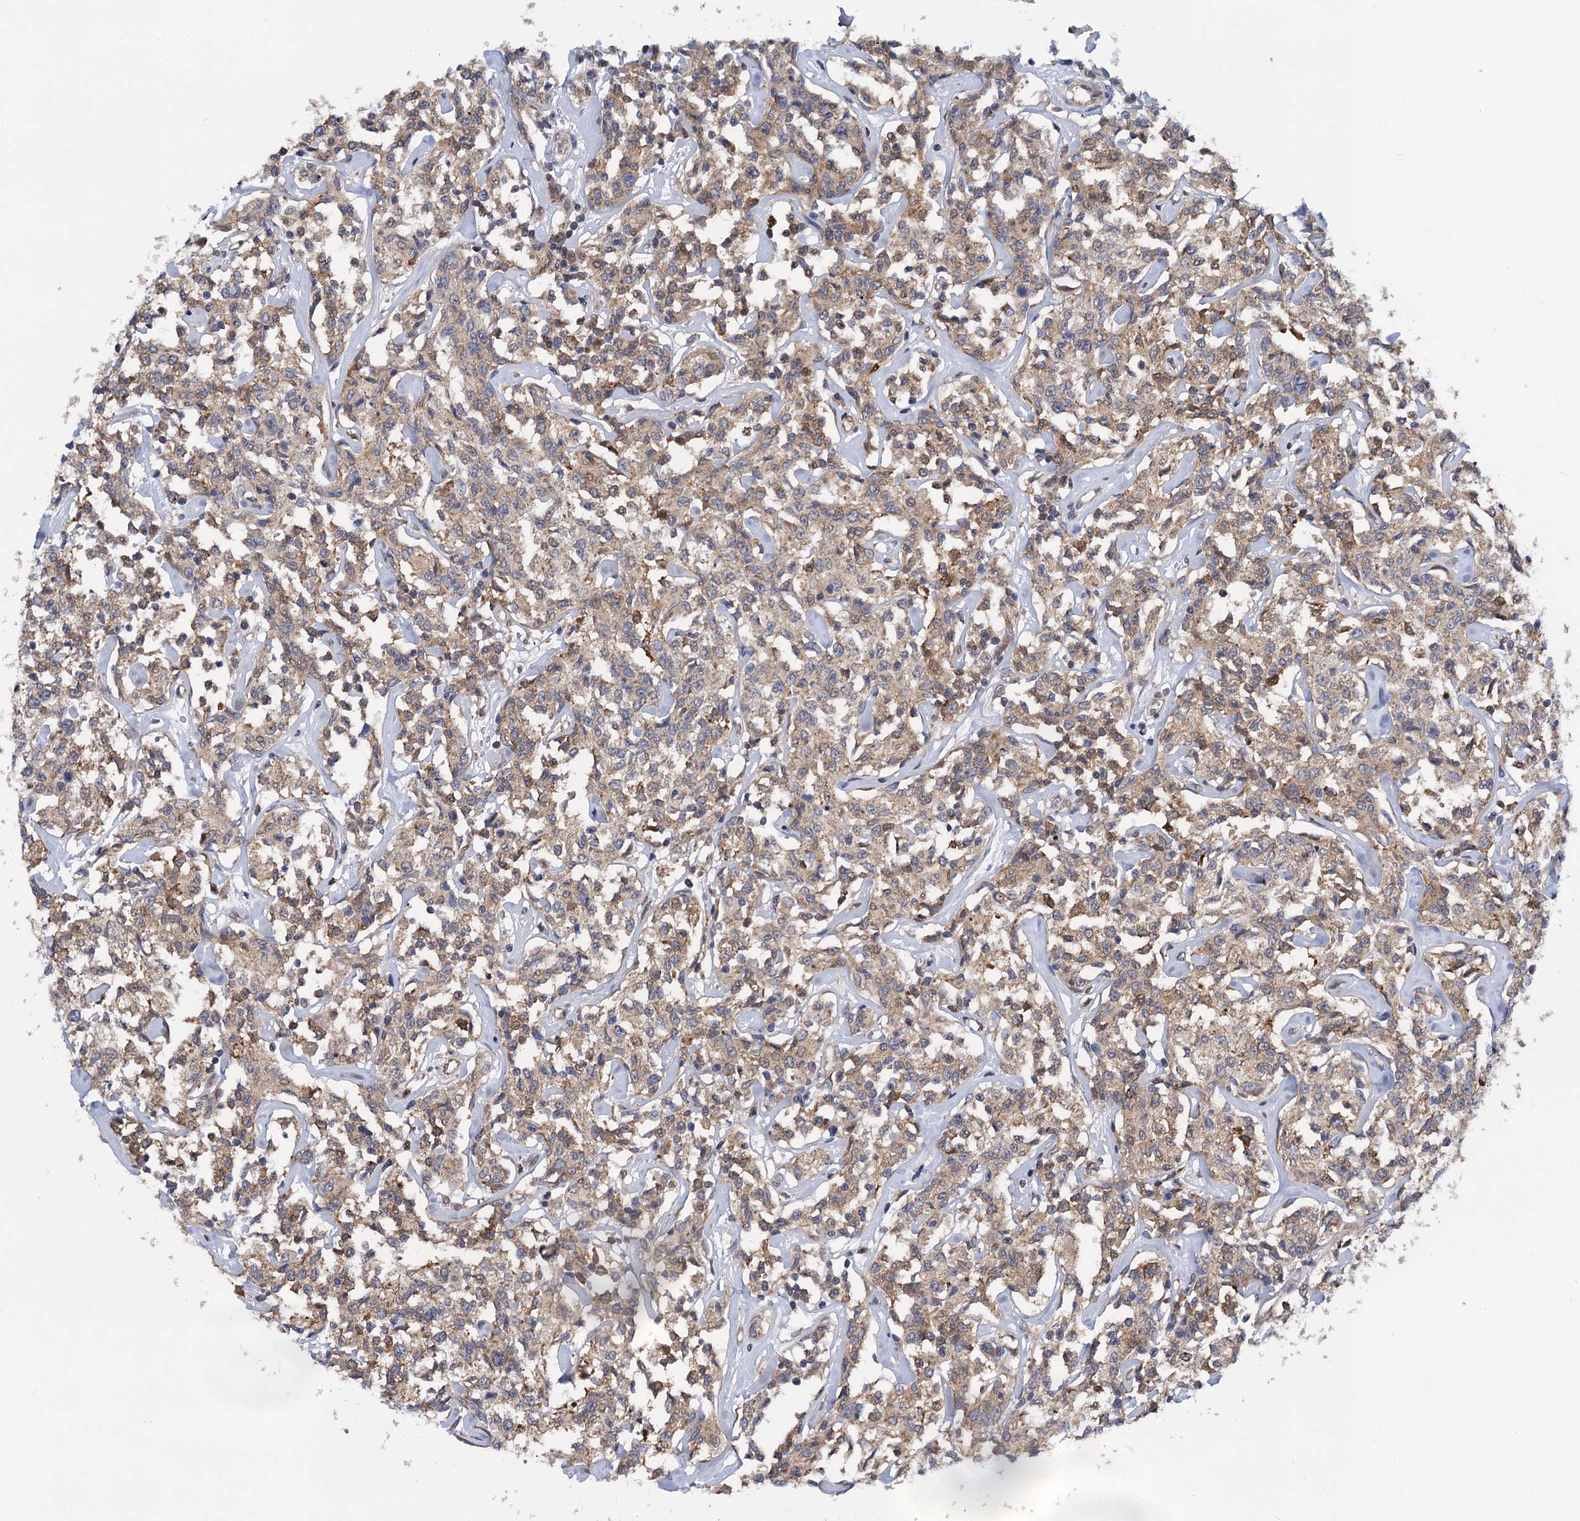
{"staining": {"intensity": "moderate", "quantity": ">75%", "location": "cytoplasmic/membranous"}, "tissue": "lymphoma", "cell_type": "Tumor cells", "image_type": "cancer", "snomed": [{"axis": "morphology", "description": "Malignant lymphoma, non-Hodgkin's type, Low grade"}, {"axis": "topography", "description": "Small intestine"}], "caption": "Protein analysis of lymphoma tissue displays moderate cytoplasmic/membranous staining in approximately >75% of tumor cells. (brown staining indicates protein expression, while blue staining denotes nuclei).", "gene": "PGLS", "patient": {"sex": "female", "age": 59}}